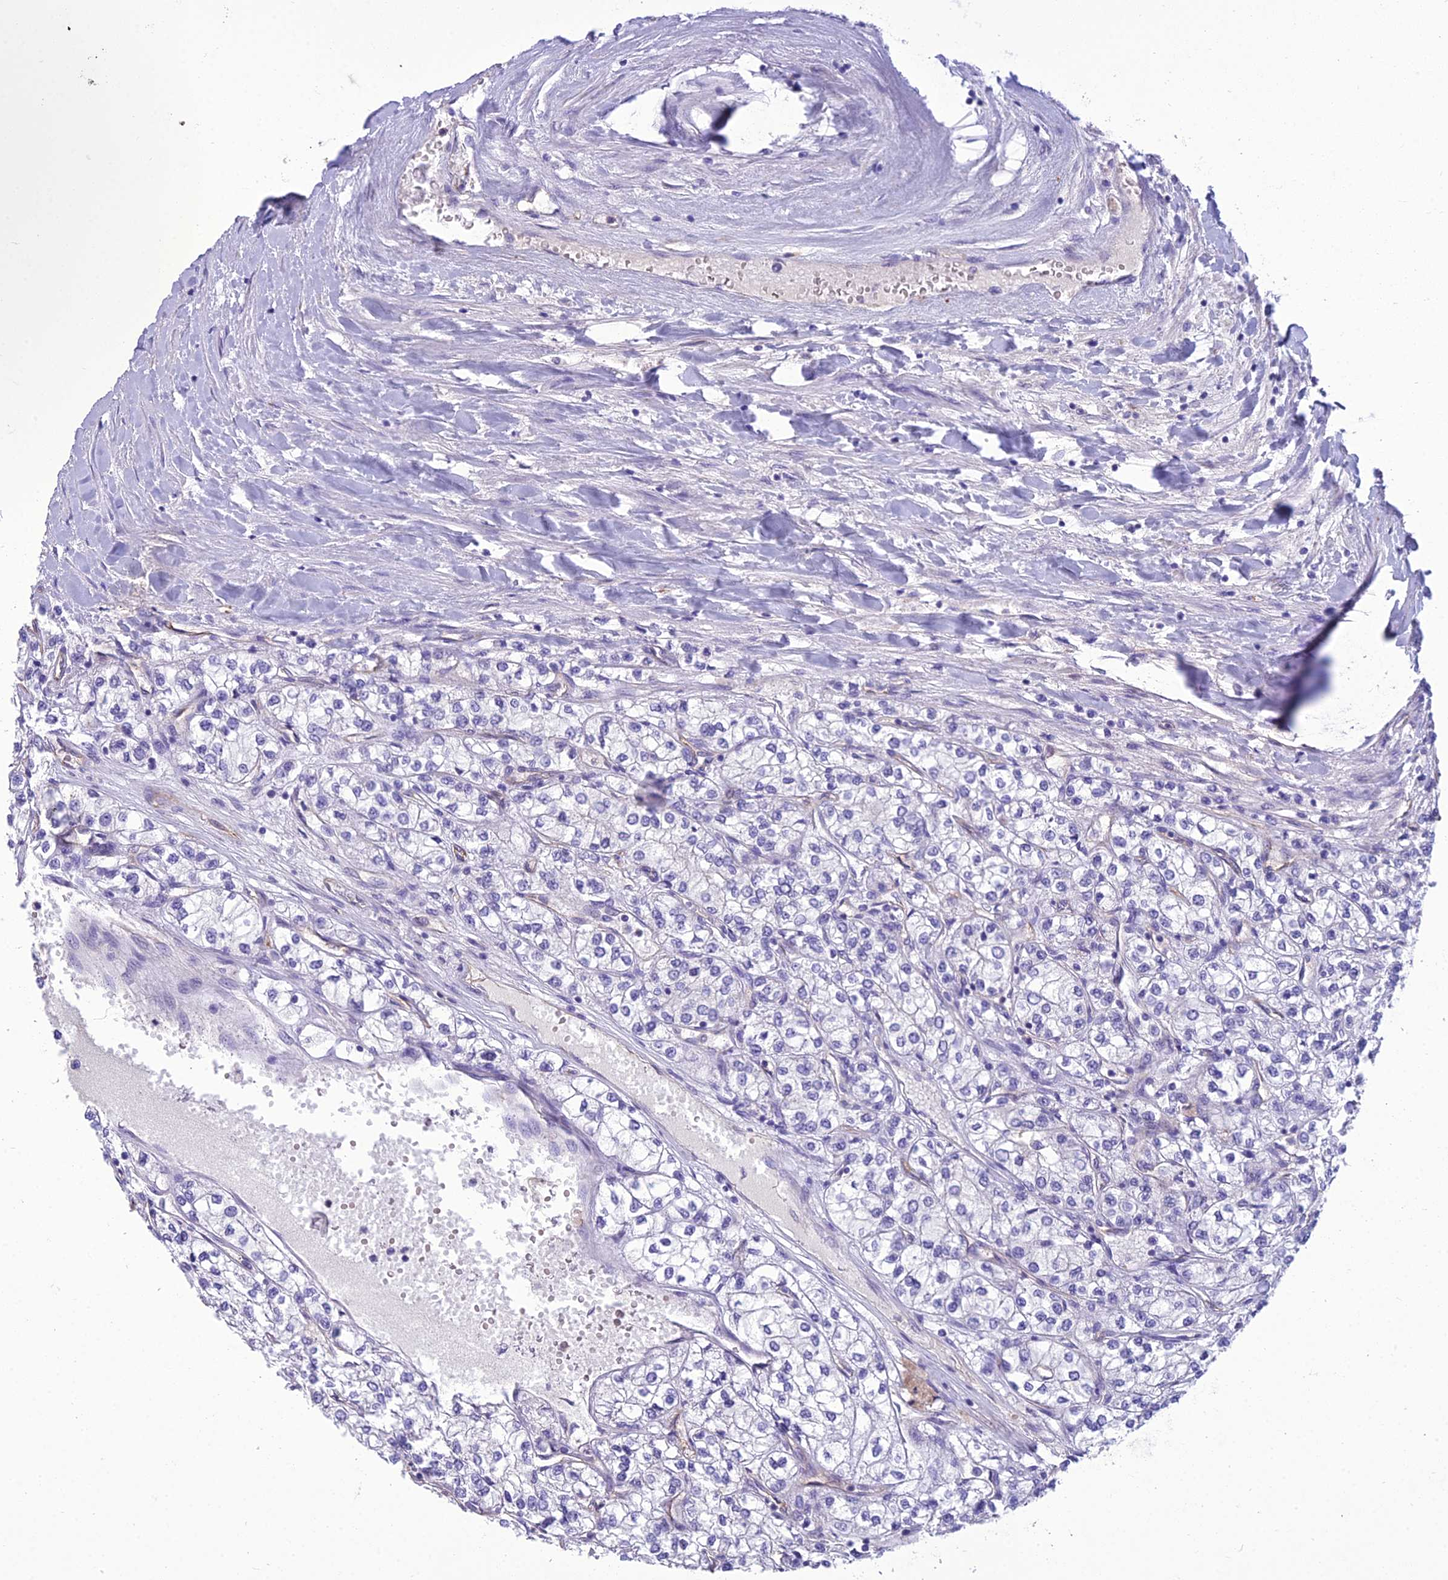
{"staining": {"intensity": "negative", "quantity": "none", "location": "none"}, "tissue": "renal cancer", "cell_type": "Tumor cells", "image_type": "cancer", "snomed": [{"axis": "morphology", "description": "Adenocarcinoma, NOS"}, {"axis": "topography", "description": "Kidney"}], "caption": "DAB (3,3'-diaminobenzidine) immunohistochemical staining of human renal adenocarcinoma shows no significant expression in tumor cells.", "gene": "BBS7", "patient": {"sex": "male", "age": 80}}